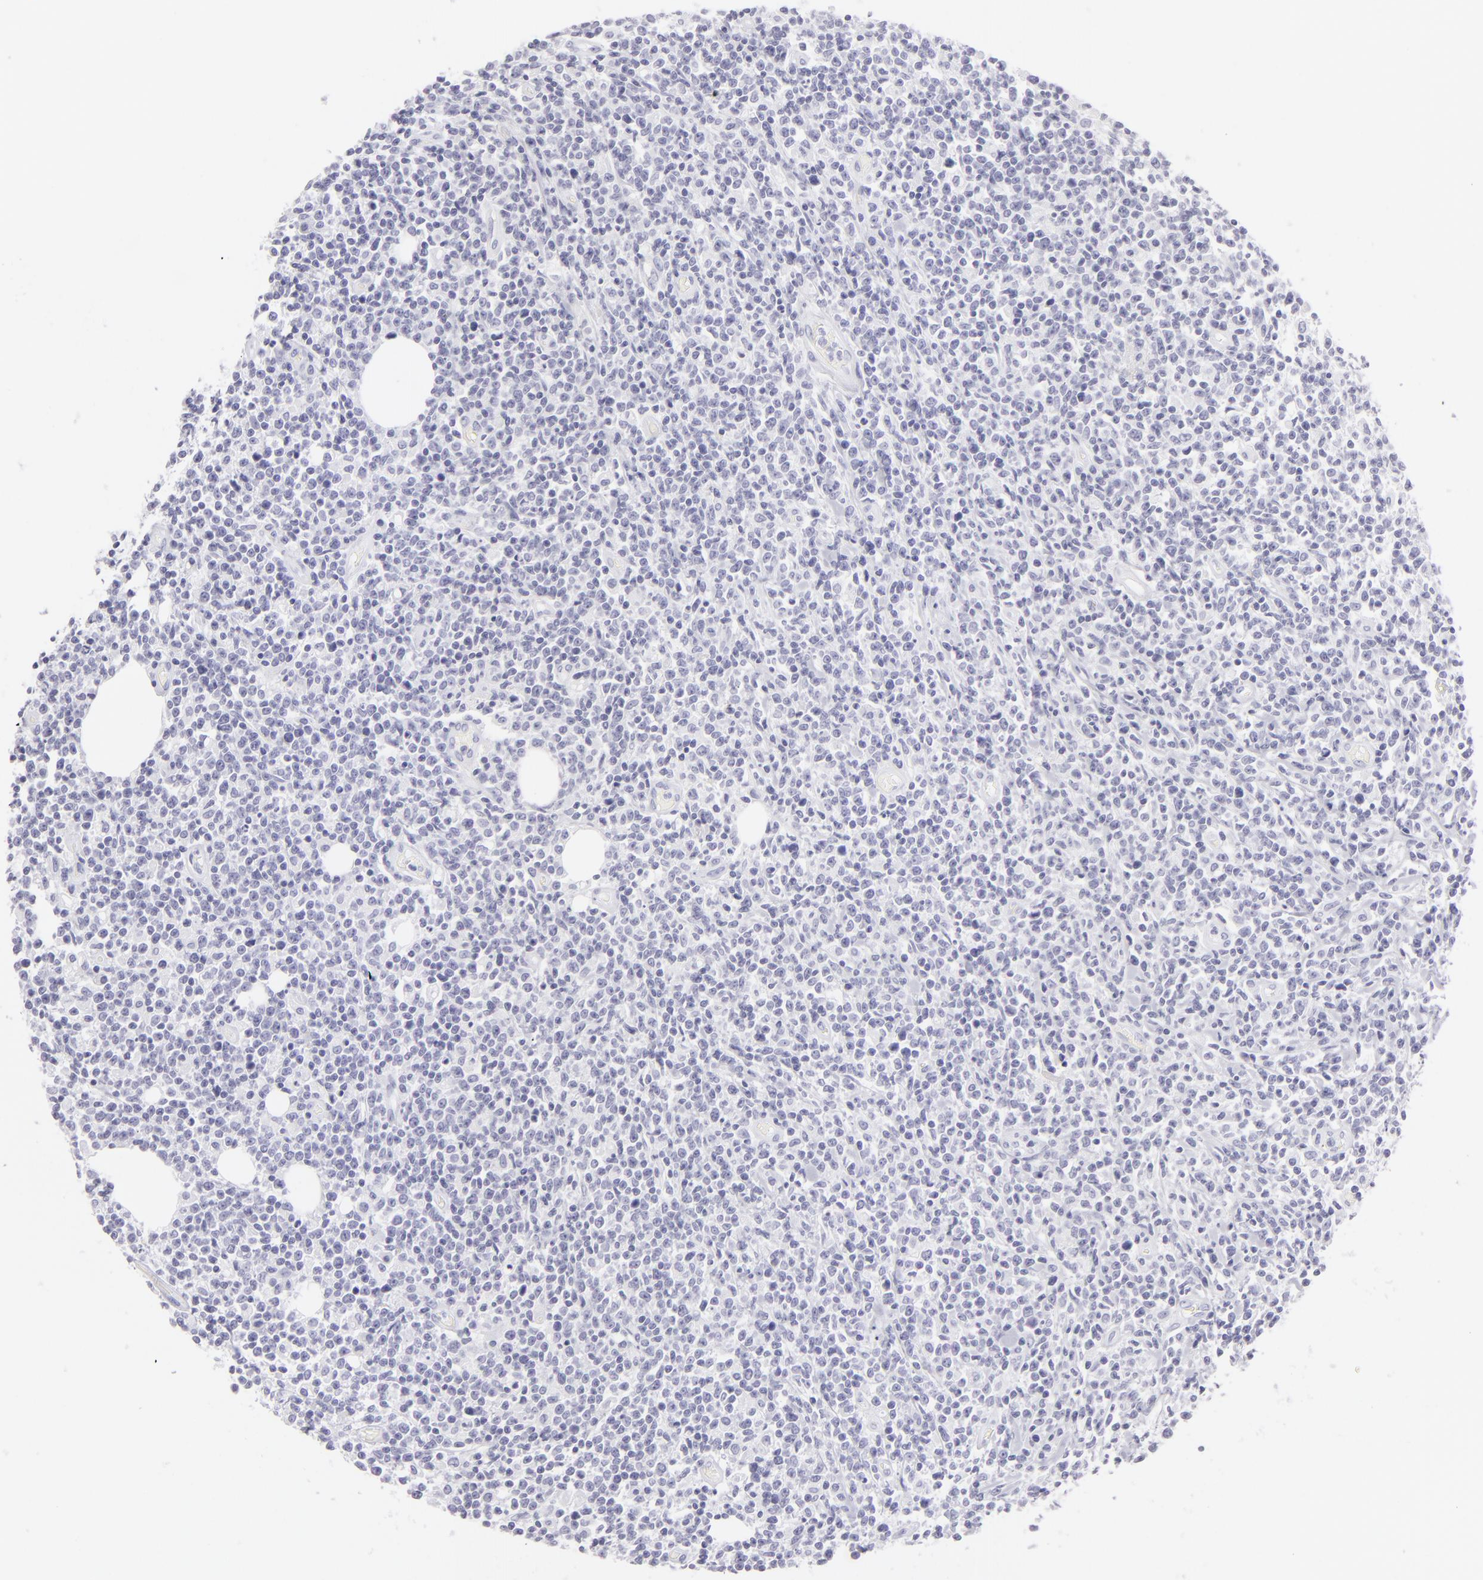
{"staining": {"intensity": "negative", "quantity": "none", "location": "none"}, "tissue": "lymphoma", "cell_type": "Tumor cells", "image_type": "cancer", "snomed": [{"axis": "morphology", "description": "Malignant lymphoma, non-Hodgkin's type, High grade"}, {"axis": "topography", "description": "Colon"}], "caption": "Human high-grade malignant lymphoma, non-Hodgkin's type stained for a protein using immunohistochemistry (IHC) reveals no expression in tumor cells.", "gene": "FLG", "patient": {"sex": "male", "age": 82}}